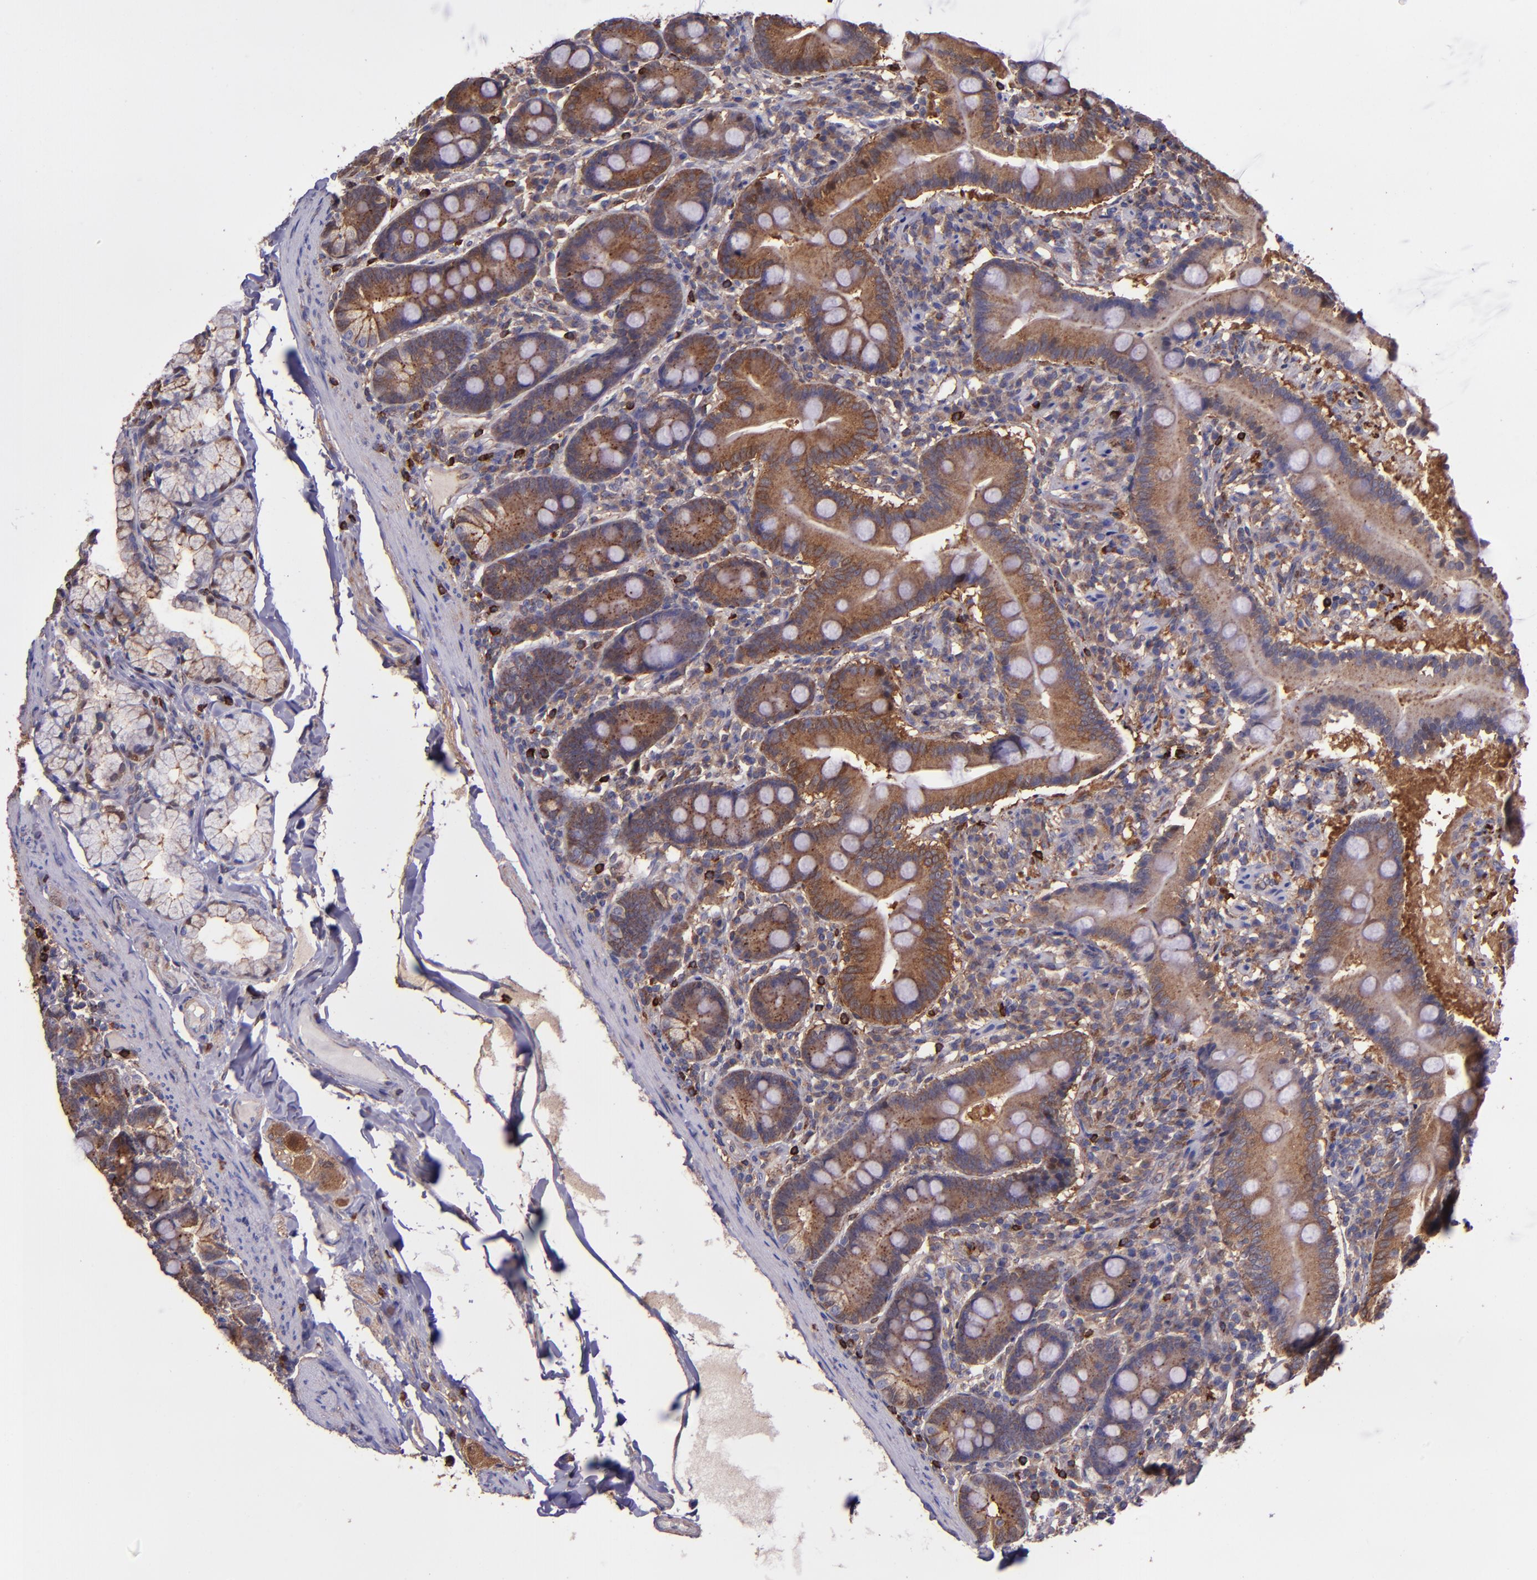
{"staining": {"intensity": "moderate", "quantity": ">75%", "location": "cytoplasmic/membranous"}, "tissue": "duodenum", "cell_type": "Glandular cells", "image_type": "normal", "snomed": [{"axis": "morphology", "description": "Normal tissue, NOS"}, {"axis": "topography", "description": "Duodenum"}], "caption": "Duodenum stained with DAB (3,3'-diaminobenzidine) IHC shows medium levels of moderate cytoplasmic/membranous expression in approximately >75% of glandular cells.", "gene": "WASH6P", "patient": {"sex": "male", "age": 50}}